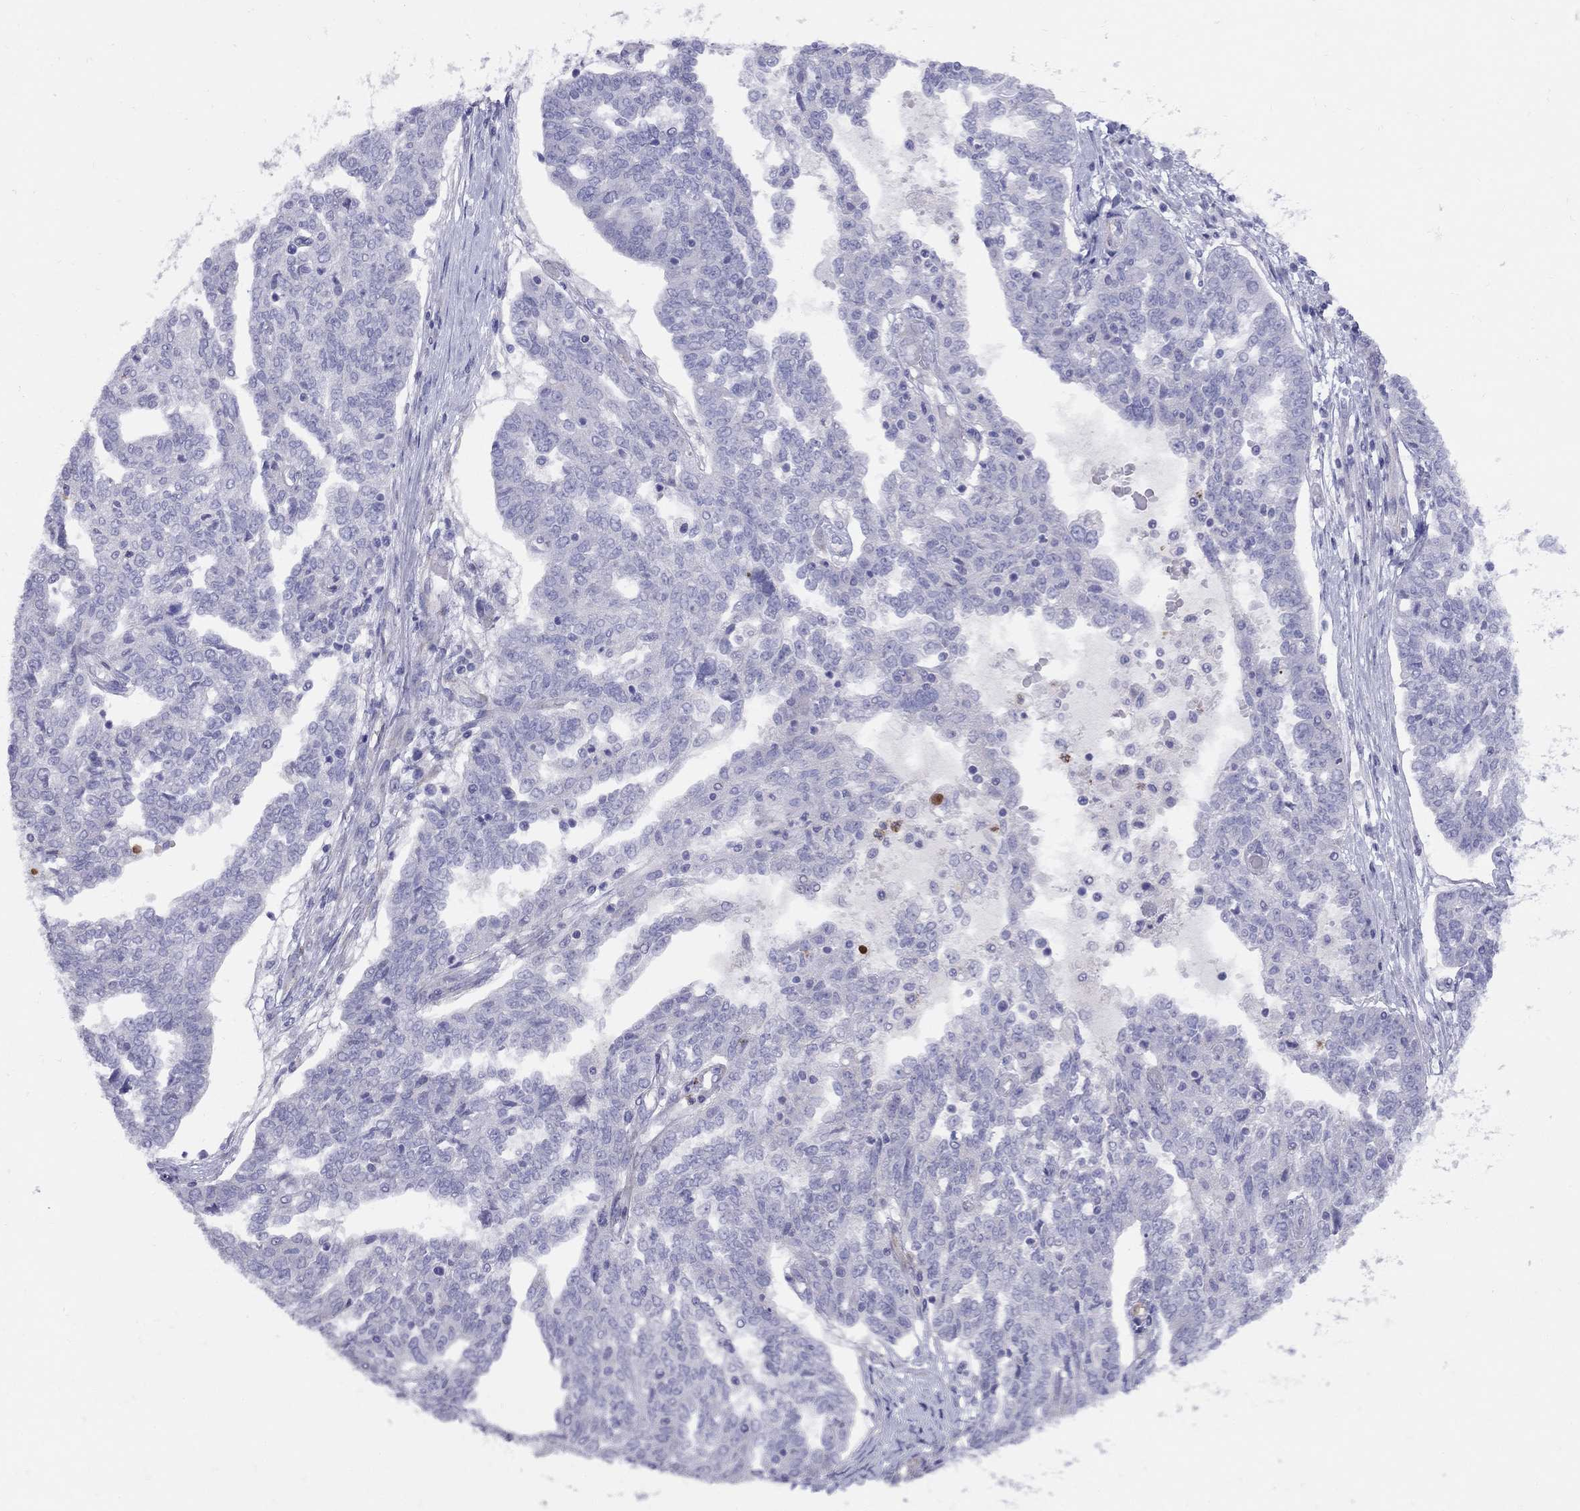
{"staining": {"intensity": "negative", "quantity": "none", "location": "none"}, "tissue": "ovarian cancer", "cell_type": "Tumor cells", "image_type": "cancer", "snomed": [{"axis": "morphology", "description": "Cystadenocarcinoma, serous, NOS"}, {"axis": "topography", "description": "Ovary"}], "caption": "Ovarian serous cystadenocarcinoma stained for a protein using IHC reveals no positivity tumor cells.", "gene": "SPINT4", "patient": {"sex": "female", "age": 67}}